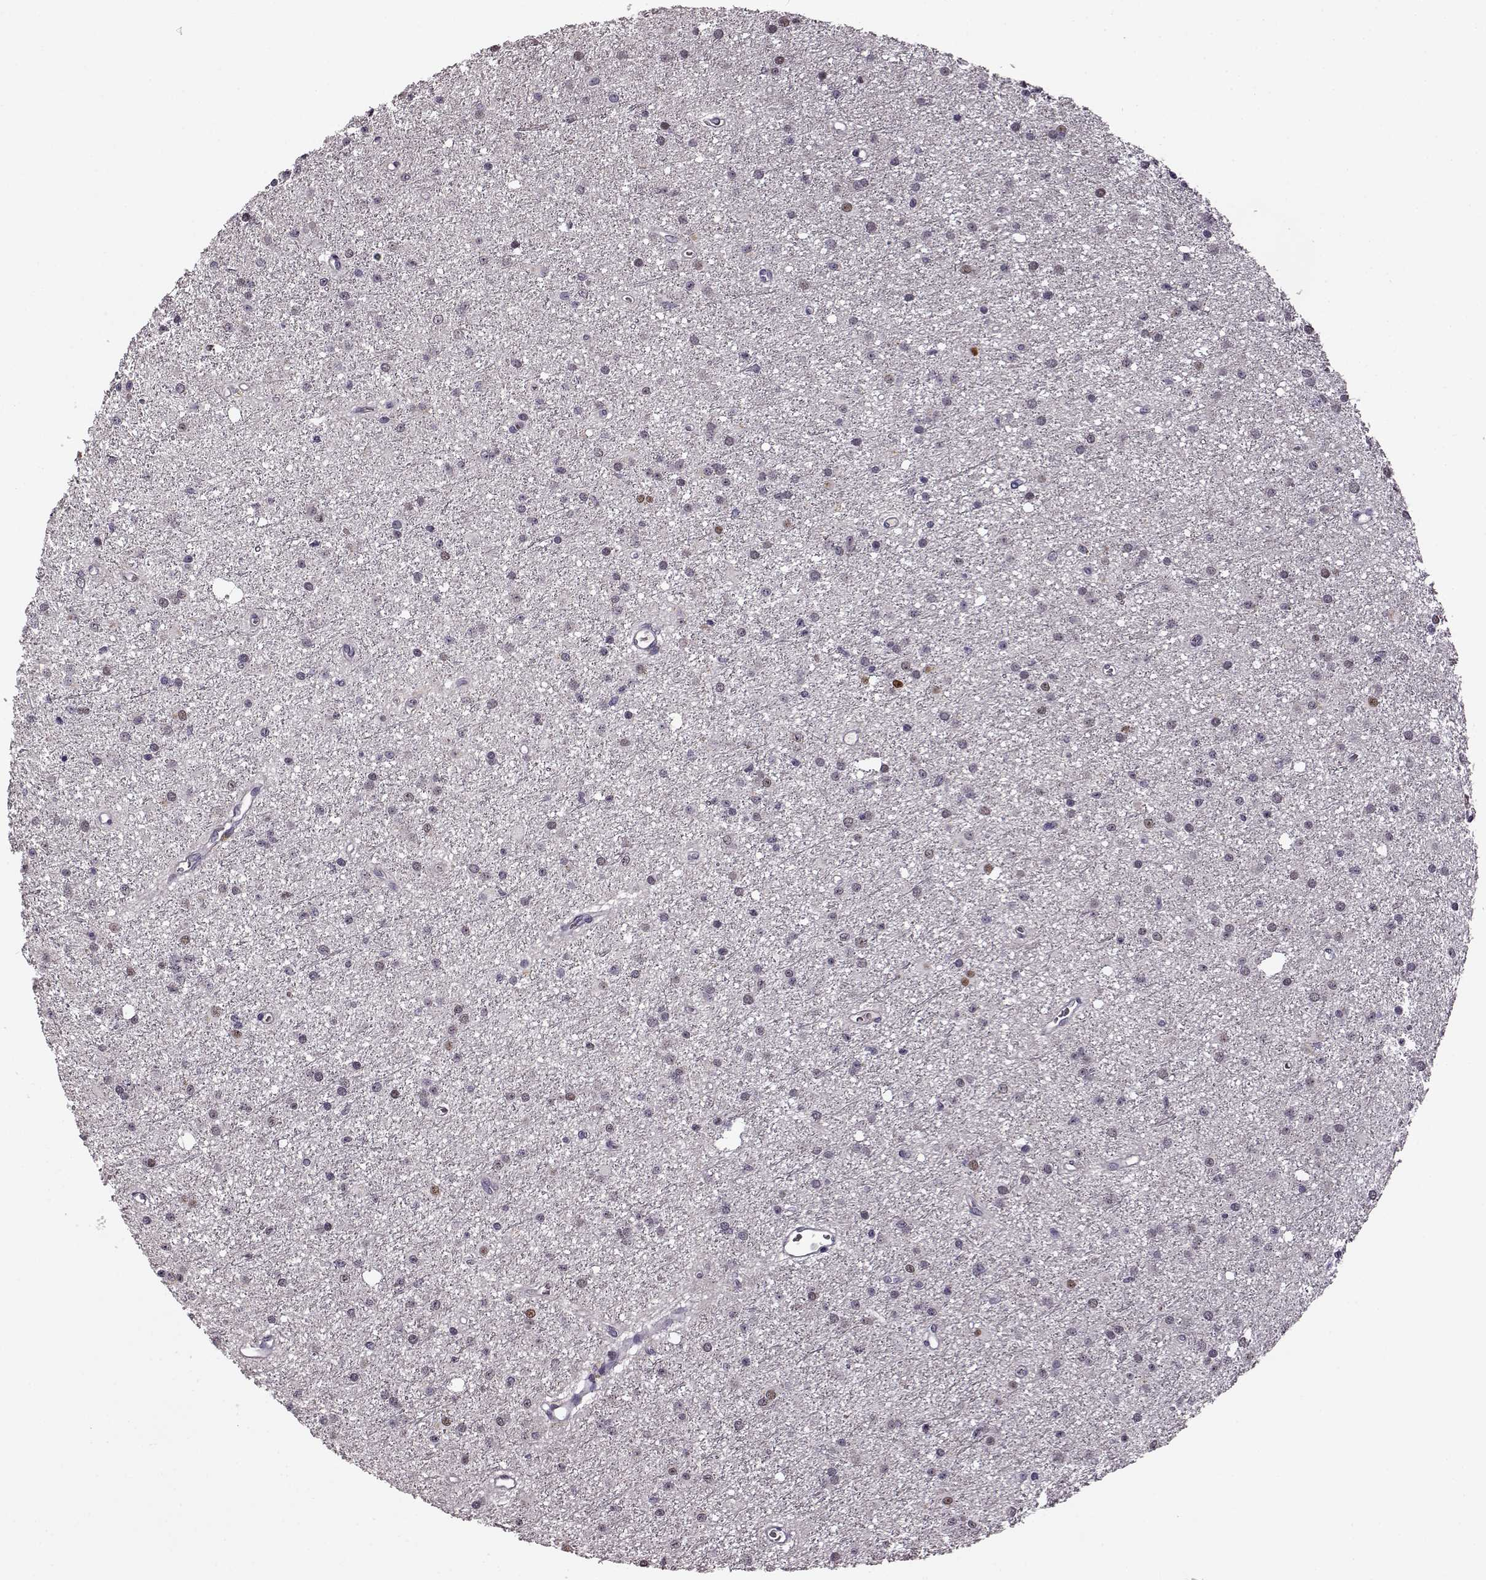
{"staining": {"intensity": "negative", "quantity": "none", "location": "none"}, "tissue": "glioma", "cell_type": "Tumor cells", "image_type": "cancer", "snomed": [{"axis": "morphology", "description": "Glioma, malignant, Low grade"}, {"axis": "topography", "description": "Brain"}], "caption": "There is no significant positivity in tumor cells of glioma.", "gene": "CNGA3", "patient": {"sex": "male", "age": 27}}